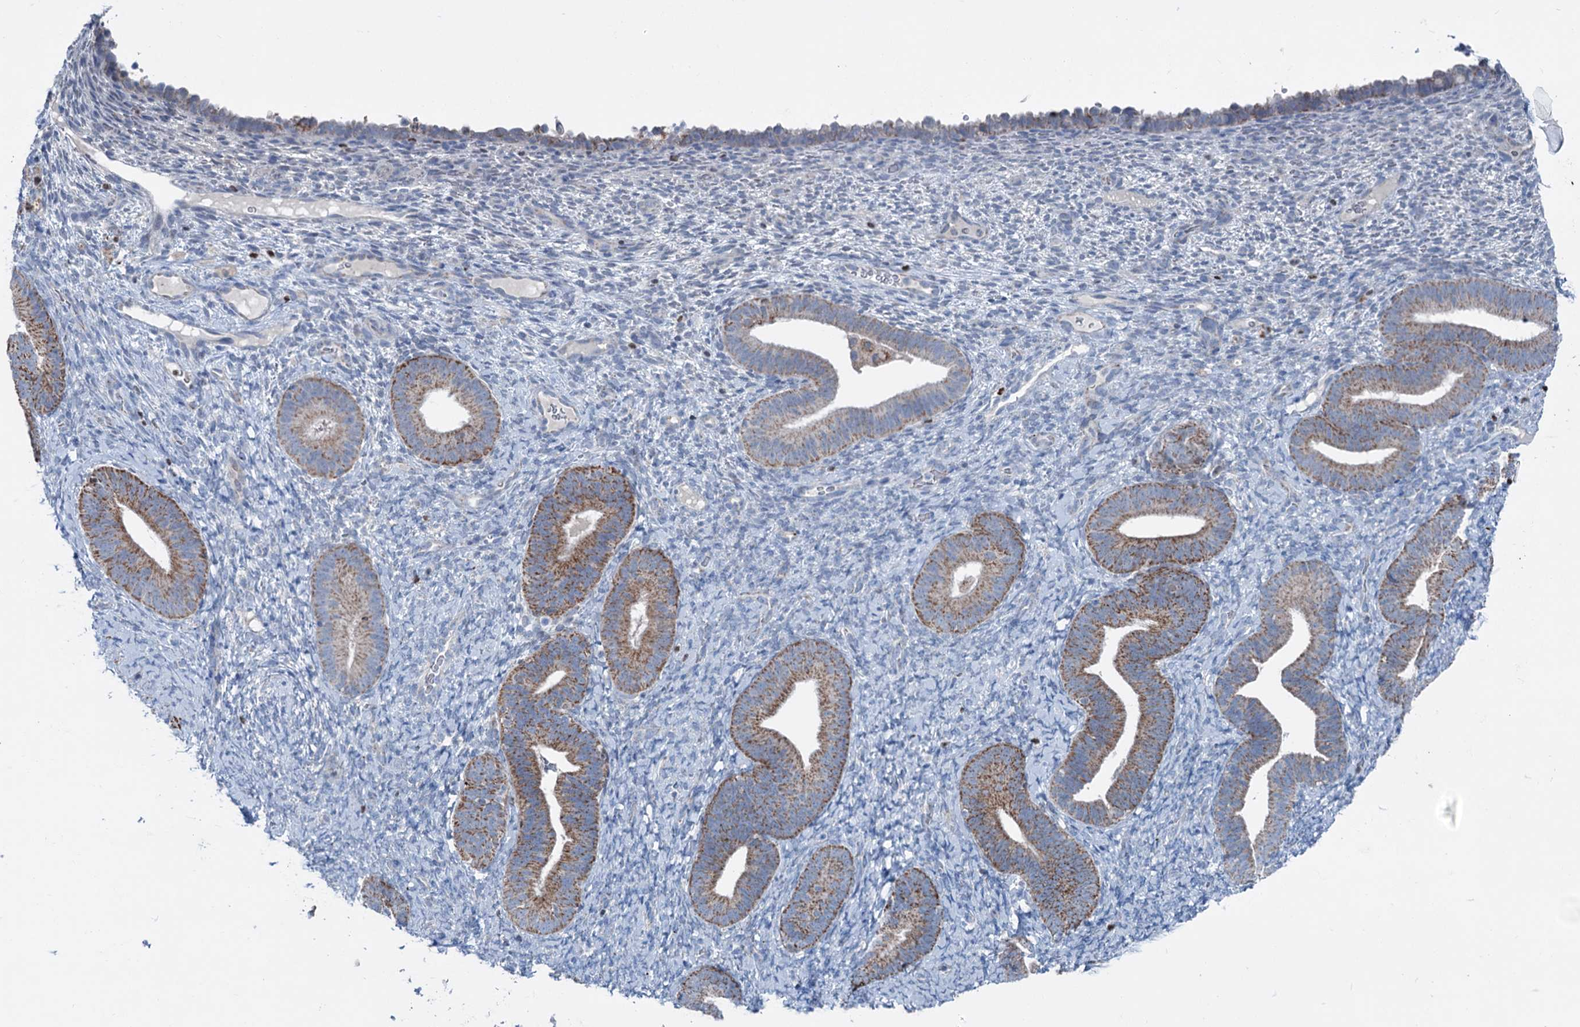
{"staining": {"intensity": "negative", "quantity": "none", "location": "none"}, "tissue": "endometrium", "cell_type": "Cells in endometrial stroma", "image_type": "normal", "snomed": [{"axis": "morphology", "description": "Normal tissue, NOS"}, {"axis": "topography", "description": "Endometrium"}], "caption": "Cells in endometrial stroma are negative for brown protein staining in normal endometrium. (DAB (3,3'-diaminobenzidine) immunohistochemistry with hematoxylin counter stain).", "gene": "ELP4", "patient": {"sex": "female", "age": 65}}